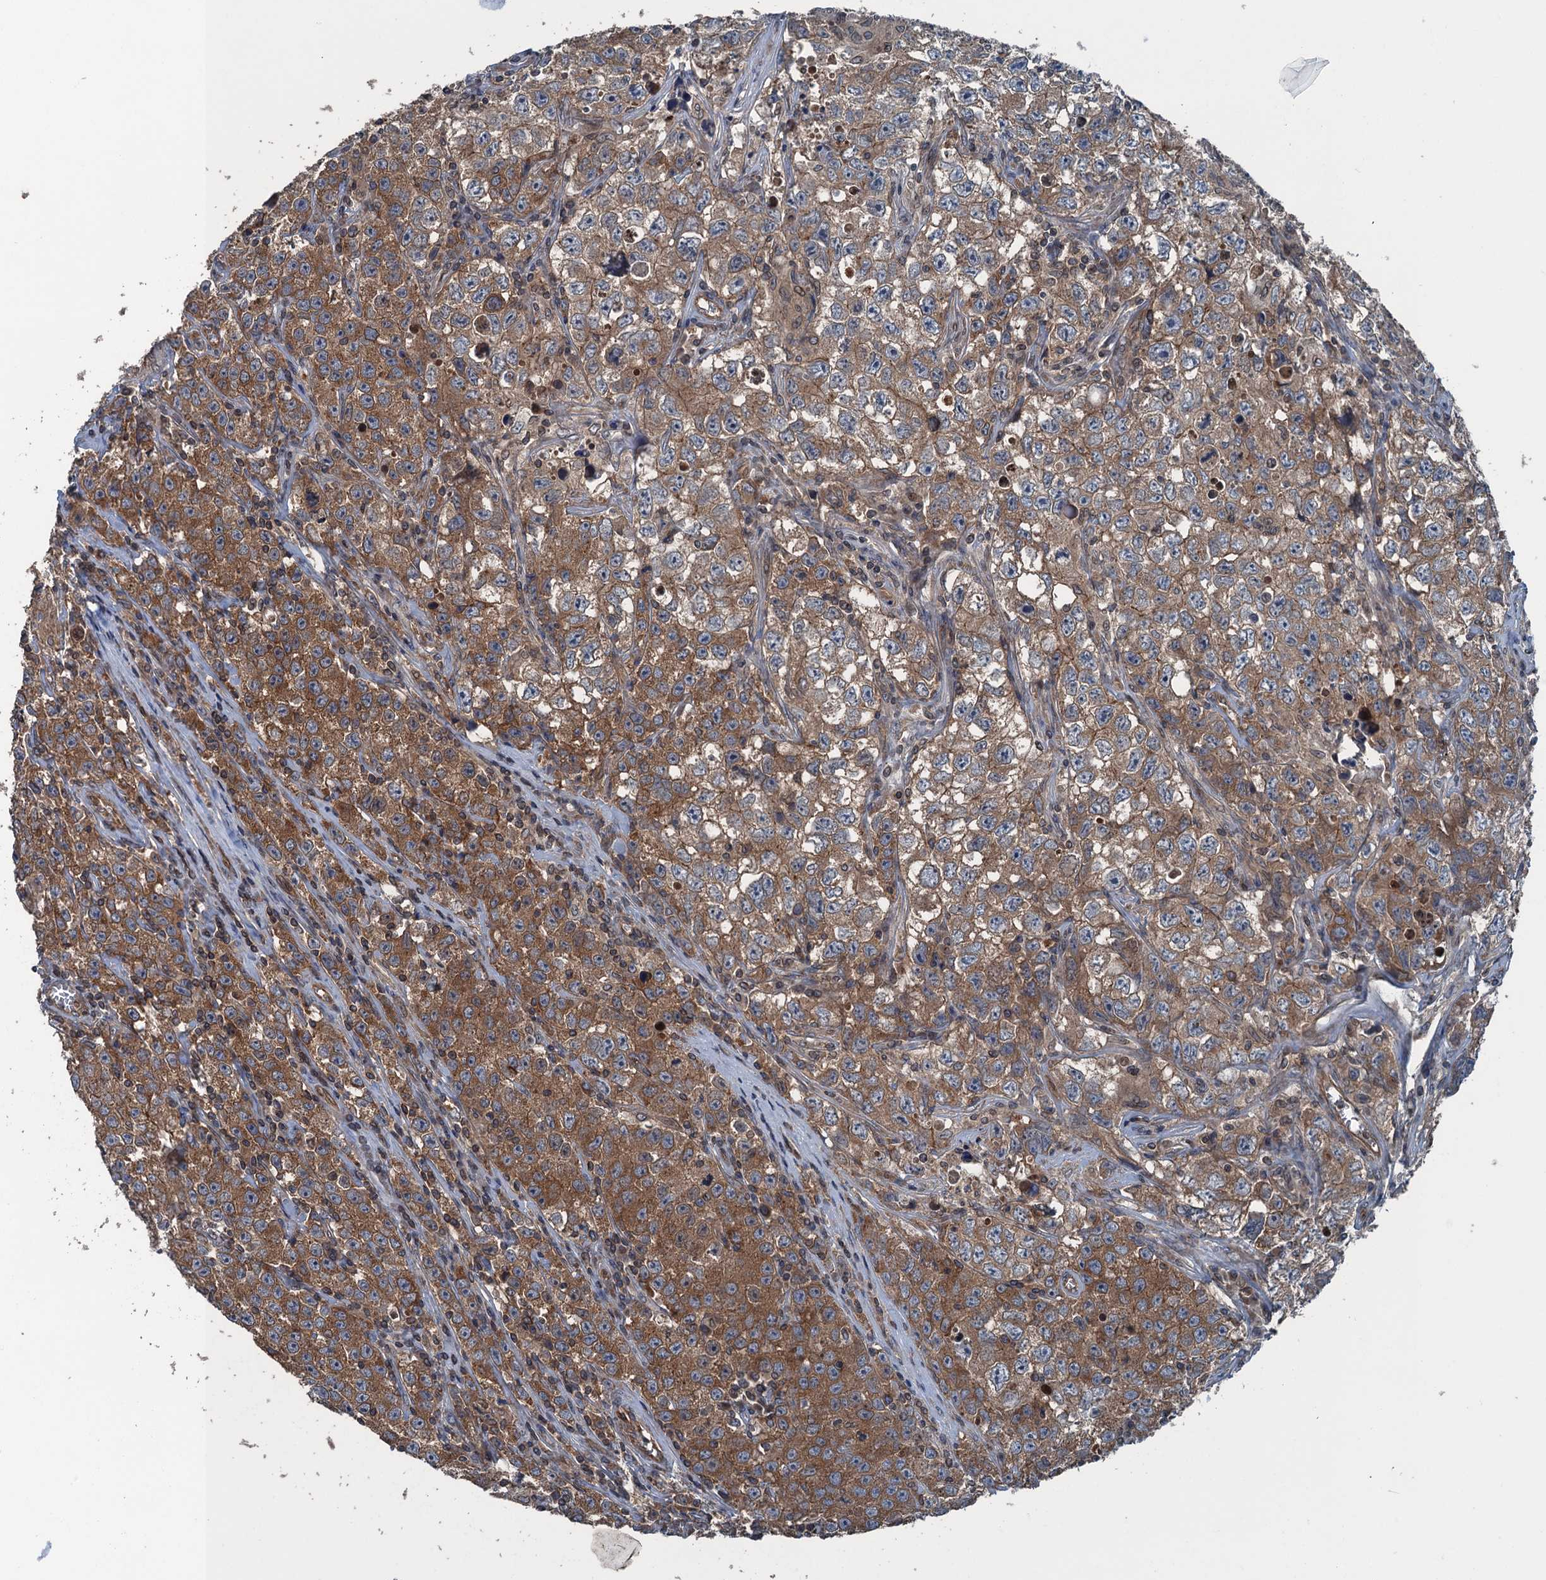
{"staining": {"intensity": "moderate", "quantity": ">75%", "location": "cytoplasmic/membranous"}, "tissue": "testis cancer", "cell_type": "Tumor cells", "image_type": "cancer", "snomed": [{"axis": "morphology", "description": "Seminoma, NOS"}, {"axis": "morphology", "description": "Carcinoma, Embryonal, NOS"}, {"axis": "topography", "description": "Testis"}], "caption": "Protein staining shows moderate cytoplasmic/membranous expression in approximately >75% of tumor cells in testis cancer. (IHC, brightfield microscopy, high magnification).", "gene": "TRAPPC8", "patient": {"sex": "male", "age": 43}}